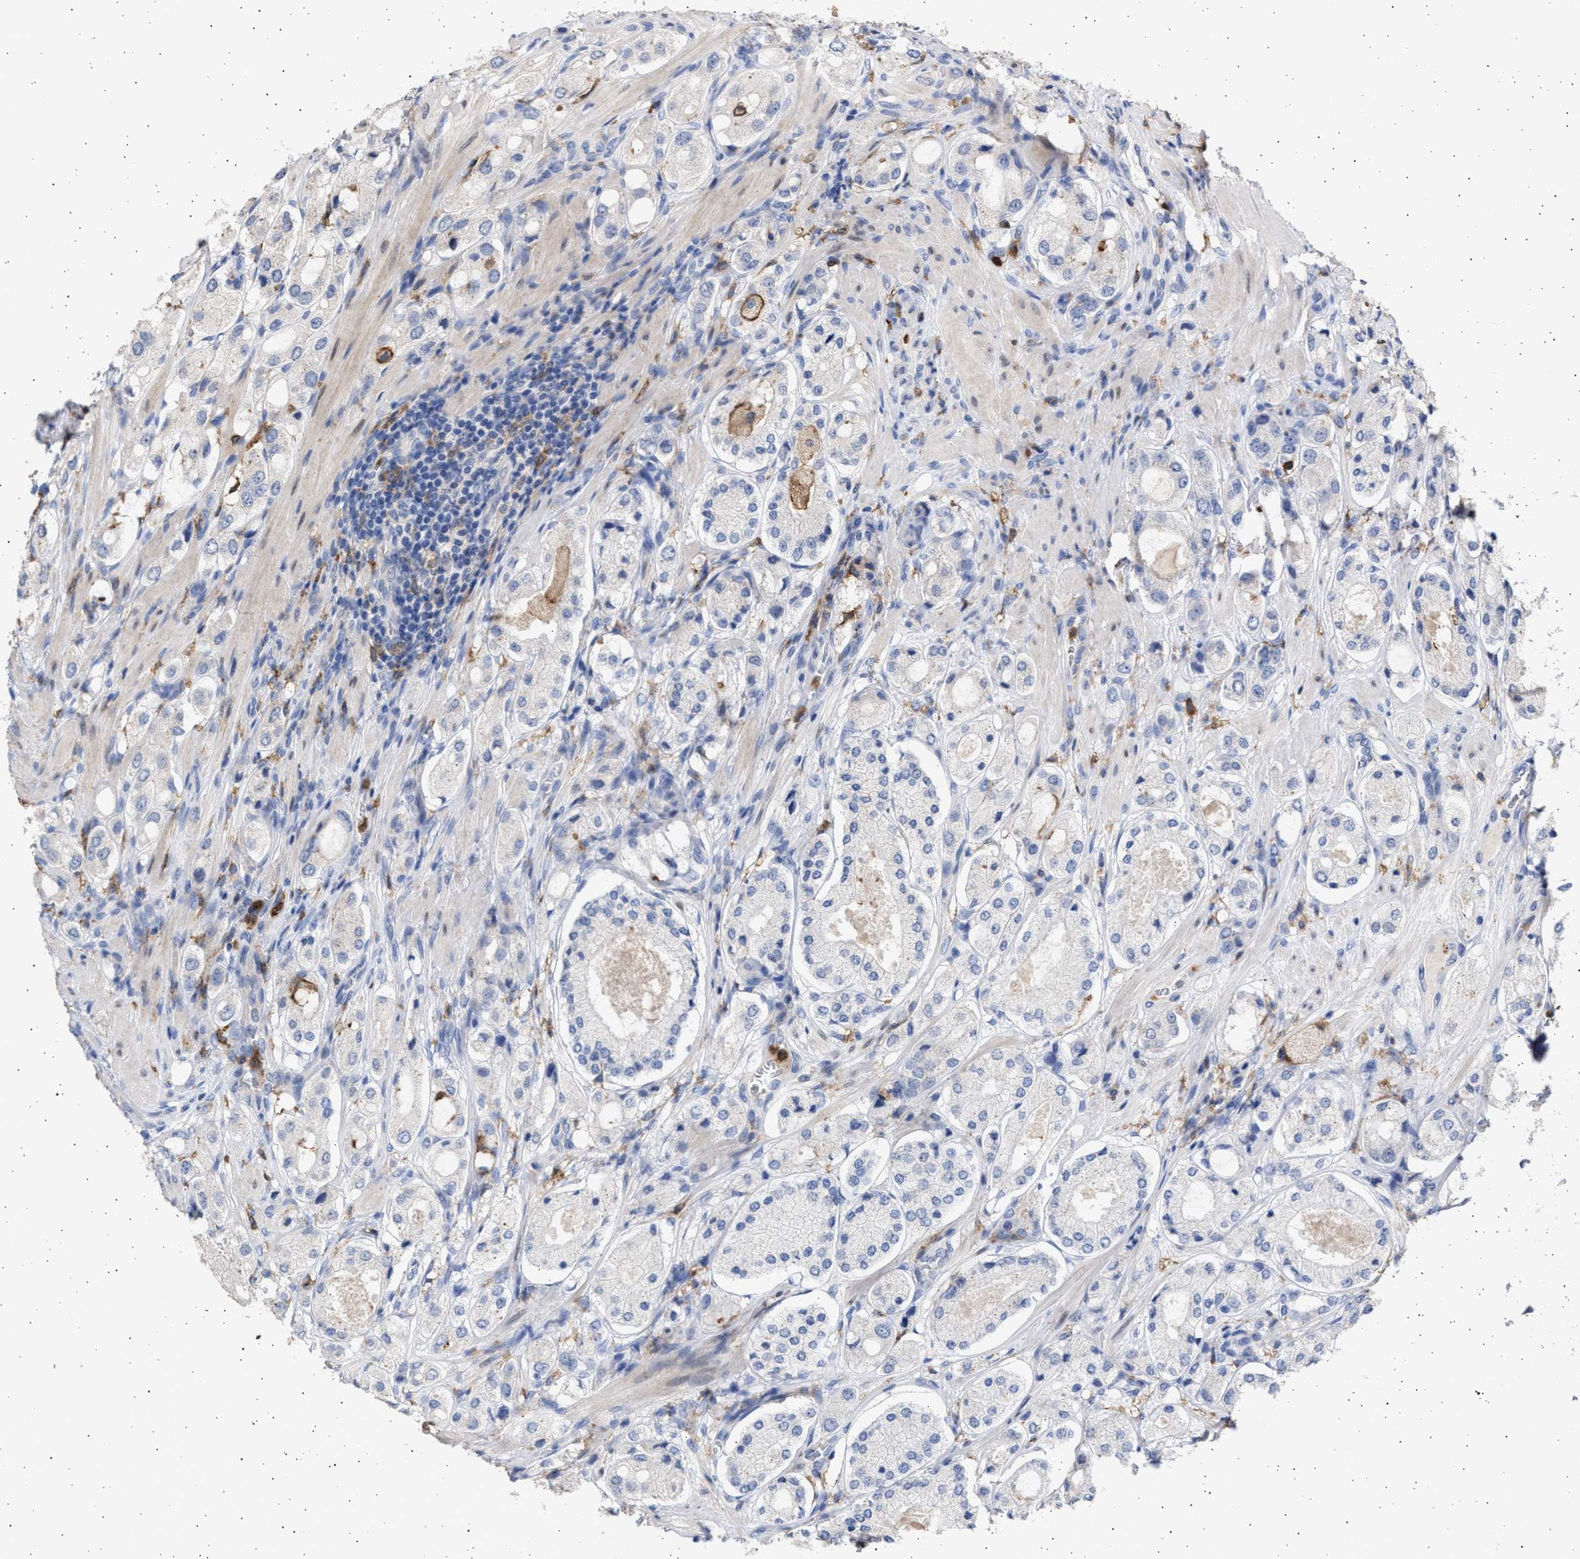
{"staining": {"intensity": "negative", "quantity": "none", "location": "none"}, "tissue": "prostate cancer", "cell_type": "Tumor cells", "image_type": "cancer", "snomed": [{"axis": "morphology", "description": "Adenocarcinoma, High grade"}, {"axis": "topography", "description": "Prostate"}], "caption": "A photomicrograph of human prostate cancer (adenocarcinoma (high-grade)) is negative for staining in tumor cells. (DAB (3,3'-diaminobenzidine) immunohistochemistry (IHC) visualized using brightfield microscopy, high magnification).", "gene": "FCER1A", "patient": {"sex": "male", "age": 65}}